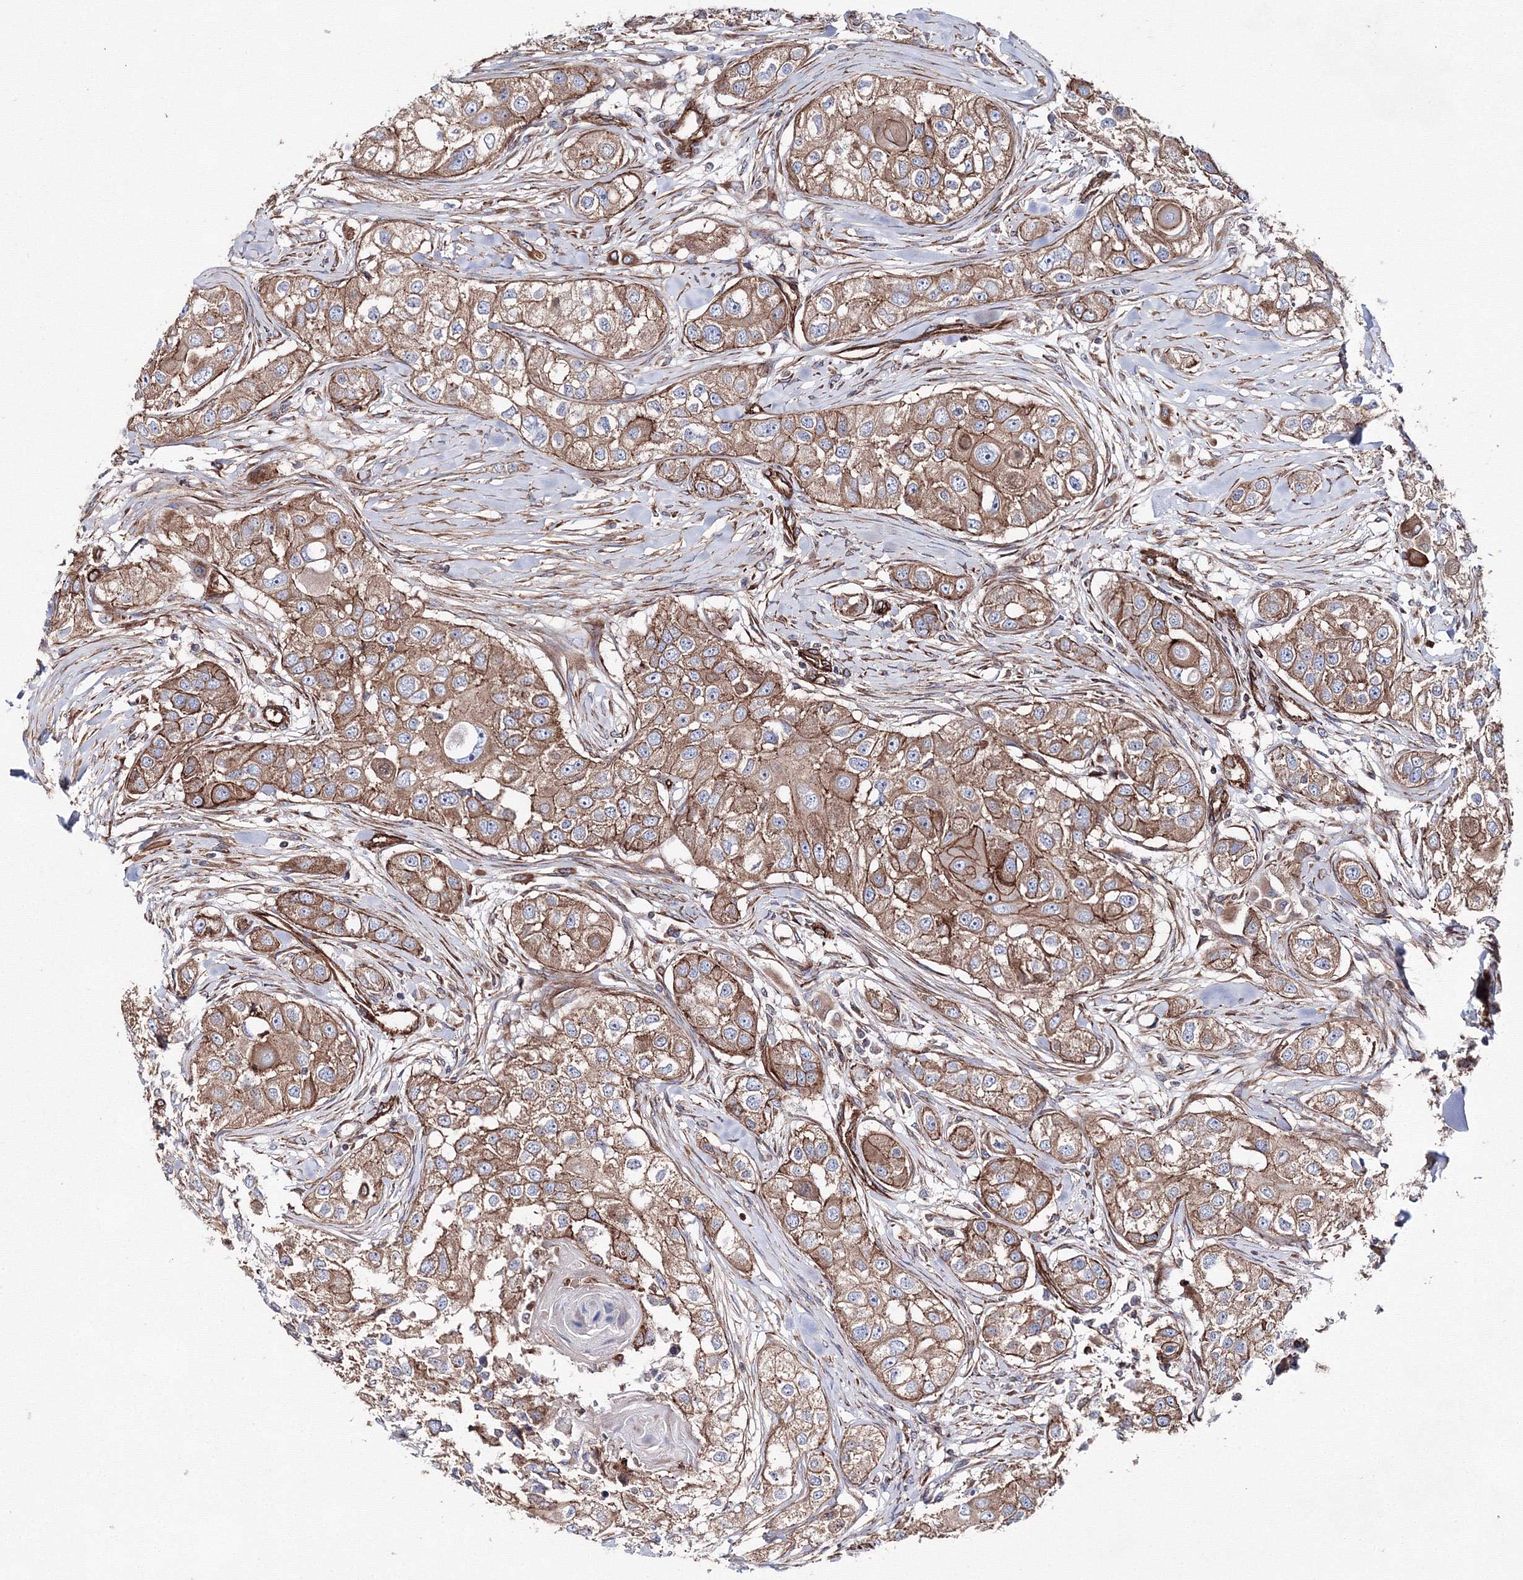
{"staining": {"intensity": "moderate", "quantity": ">75%", "location": "cytoplasmic/membranous"}, "tissue": "head and neck cancer", "cell_type": "Tumor cells", "image_type": "cancer", "snomed": [{"axis": "morphology", "description": "Normal tissue, NOS"}, {"axis": "morphology", "description": "Squamous cell carcinoma, NOS"}, {"axis": "topography", "description": "Skeletal muscle"}, {"axis": "topography", "description": "Head-Neck"}], "caption": "Moderate cytoplasmic/membranous protein positivity is seen in about >75% of tumor cells in head and neck cancer.", "gene": "ANKRD37", "patient": {"sex": "male", "age": 51}}